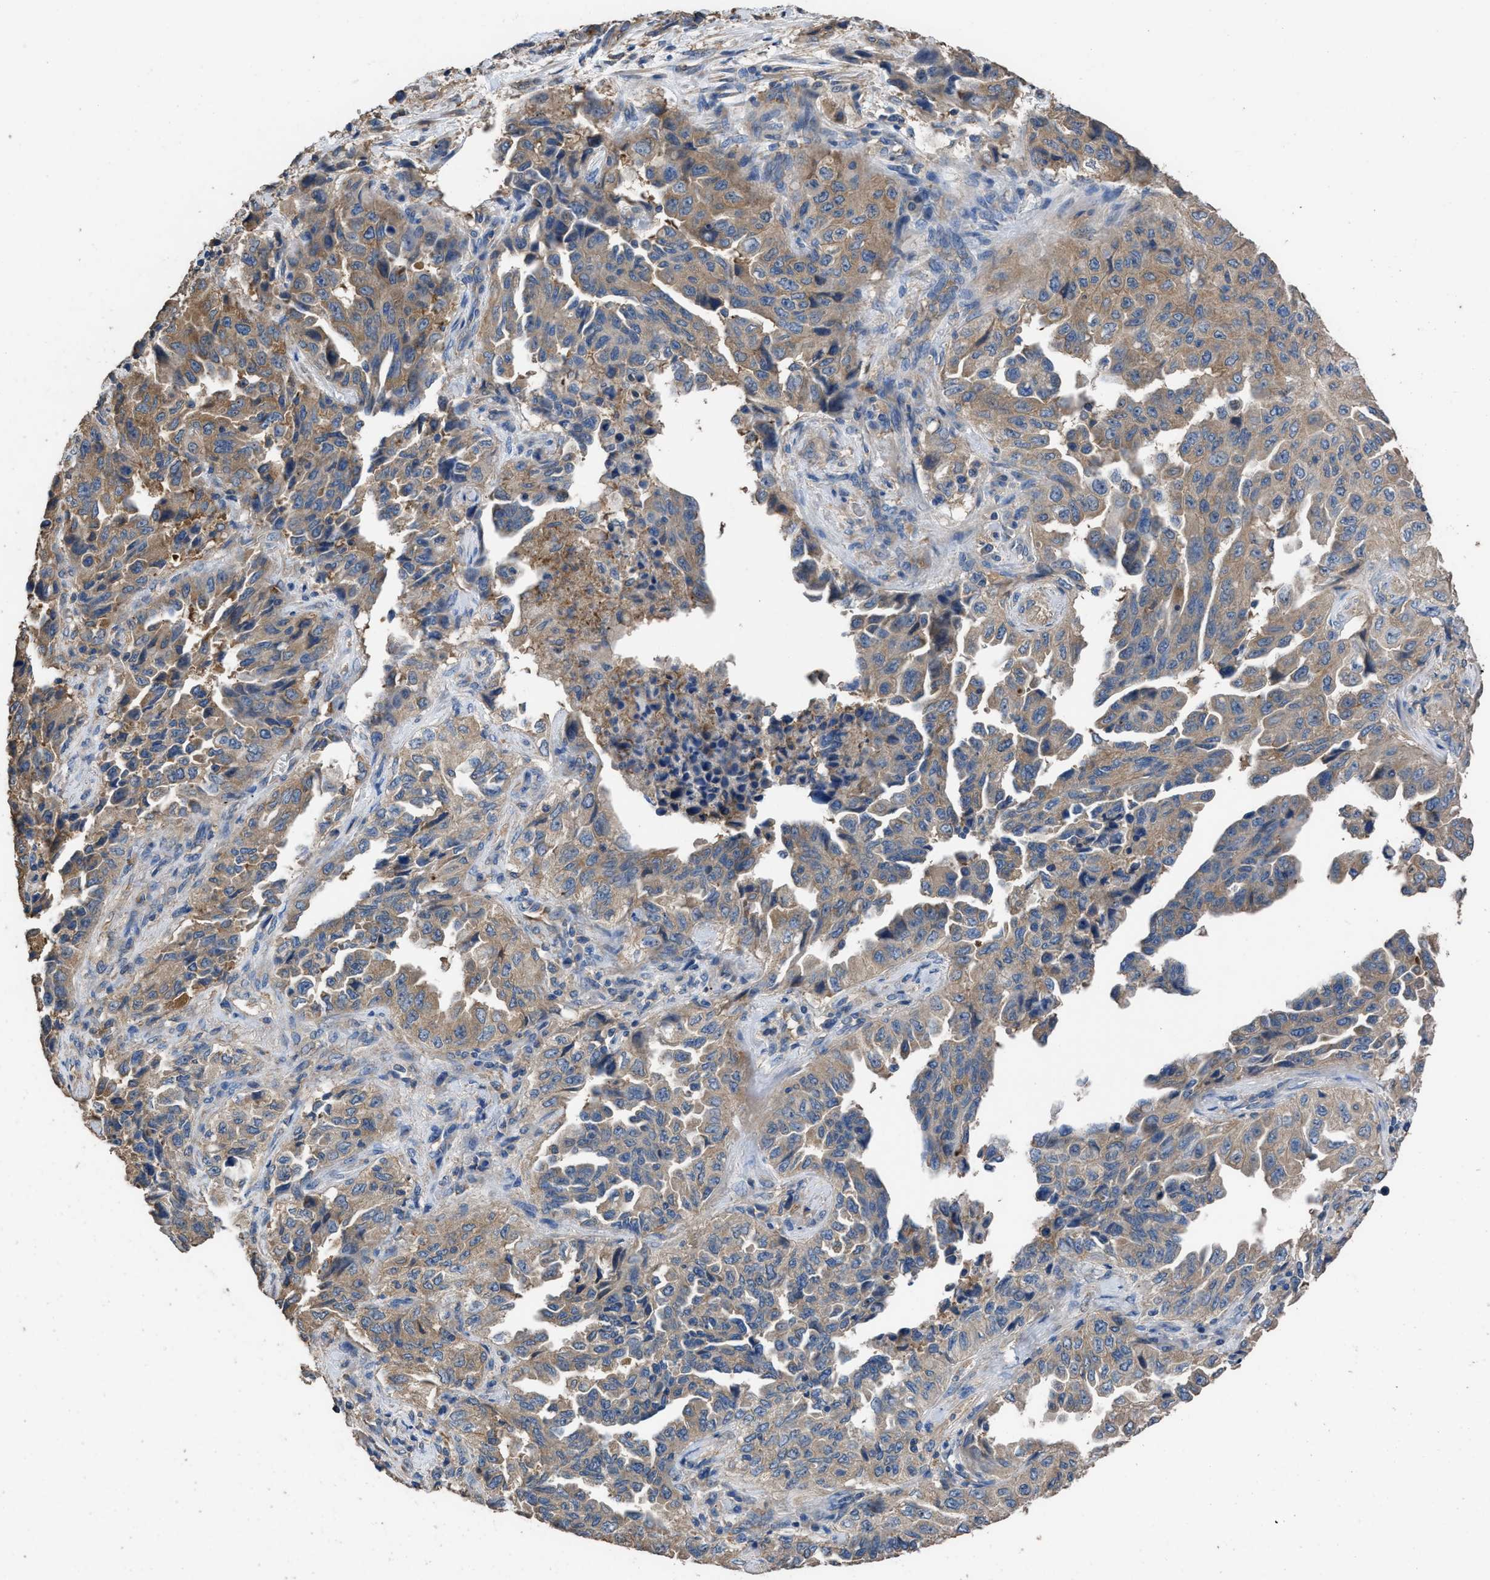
{"staining": {"intensity": "weak", "quantity": "25%-75%", "location": "cytoplasmic/membranous"}, "tissue": "lung cancer", "cell_type": "Tumor cells", "image_type": "cancer", "snomed": [{"axis": "morphology", "description": "Adenocarcinoma, NOS"}, {"axis": "topography", "description": "Lung"}], "caption": "The image displays immunohistochemical staining of lung cancer. There is weak cytoplasmic/membranous positivity is identified in about 25%-75% of tumor cells.", "gene": "ITSN1", "patient": {"sex": "female", "age": 51}}